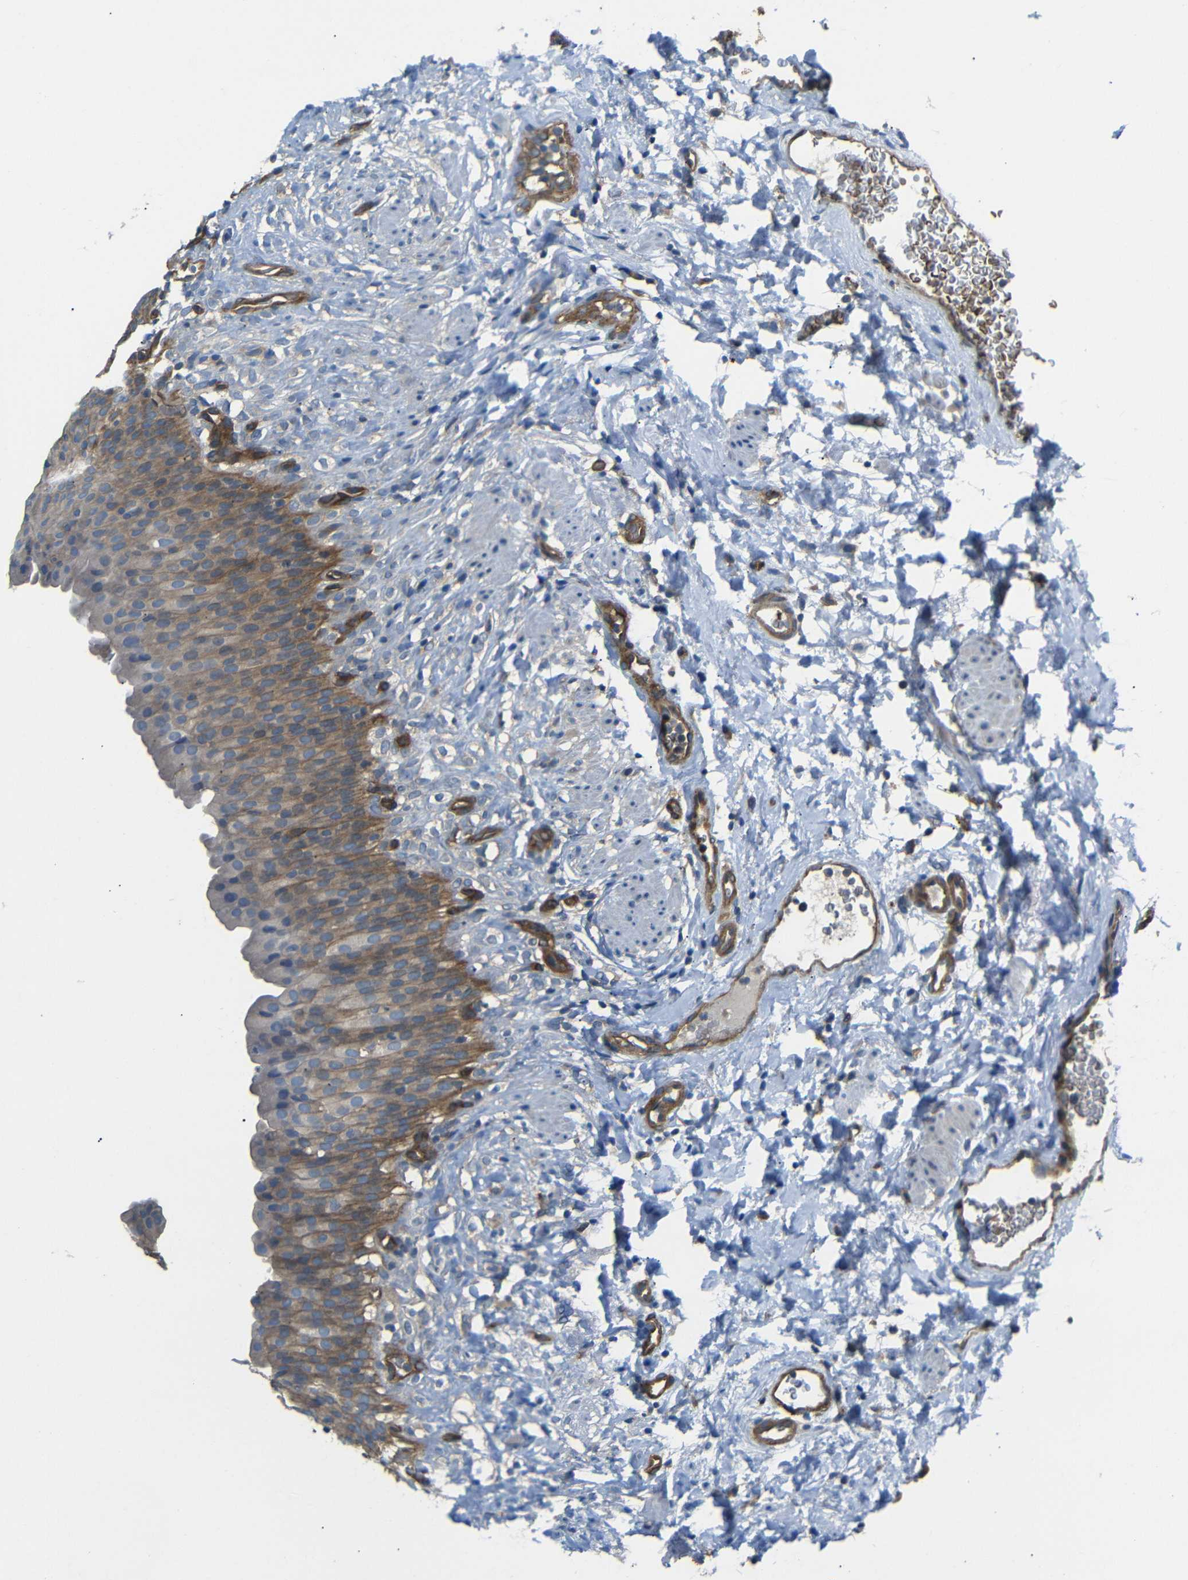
{"staining": {"intensity": "moderate", "quantity": ">75%", "location": "cytoplasmic/membranous"}, "tissue": "urinary bladder", "cell_type": "Urothelial cells", "image_type": "normal", "snomed": [{"axis": "morphology", "description": "Normal tissue, NOS"}, {"axis": "topography", "description": "Urinary bladder"}], "caption": "Immunohistochemical staining of normal human urinary bladder demonstrates moderate cytoplasmic/membranous protein positivity in about >75% of urothelial cells.", "gene": "MYO1B", "patient": {"sex": "female", "age": 79}}